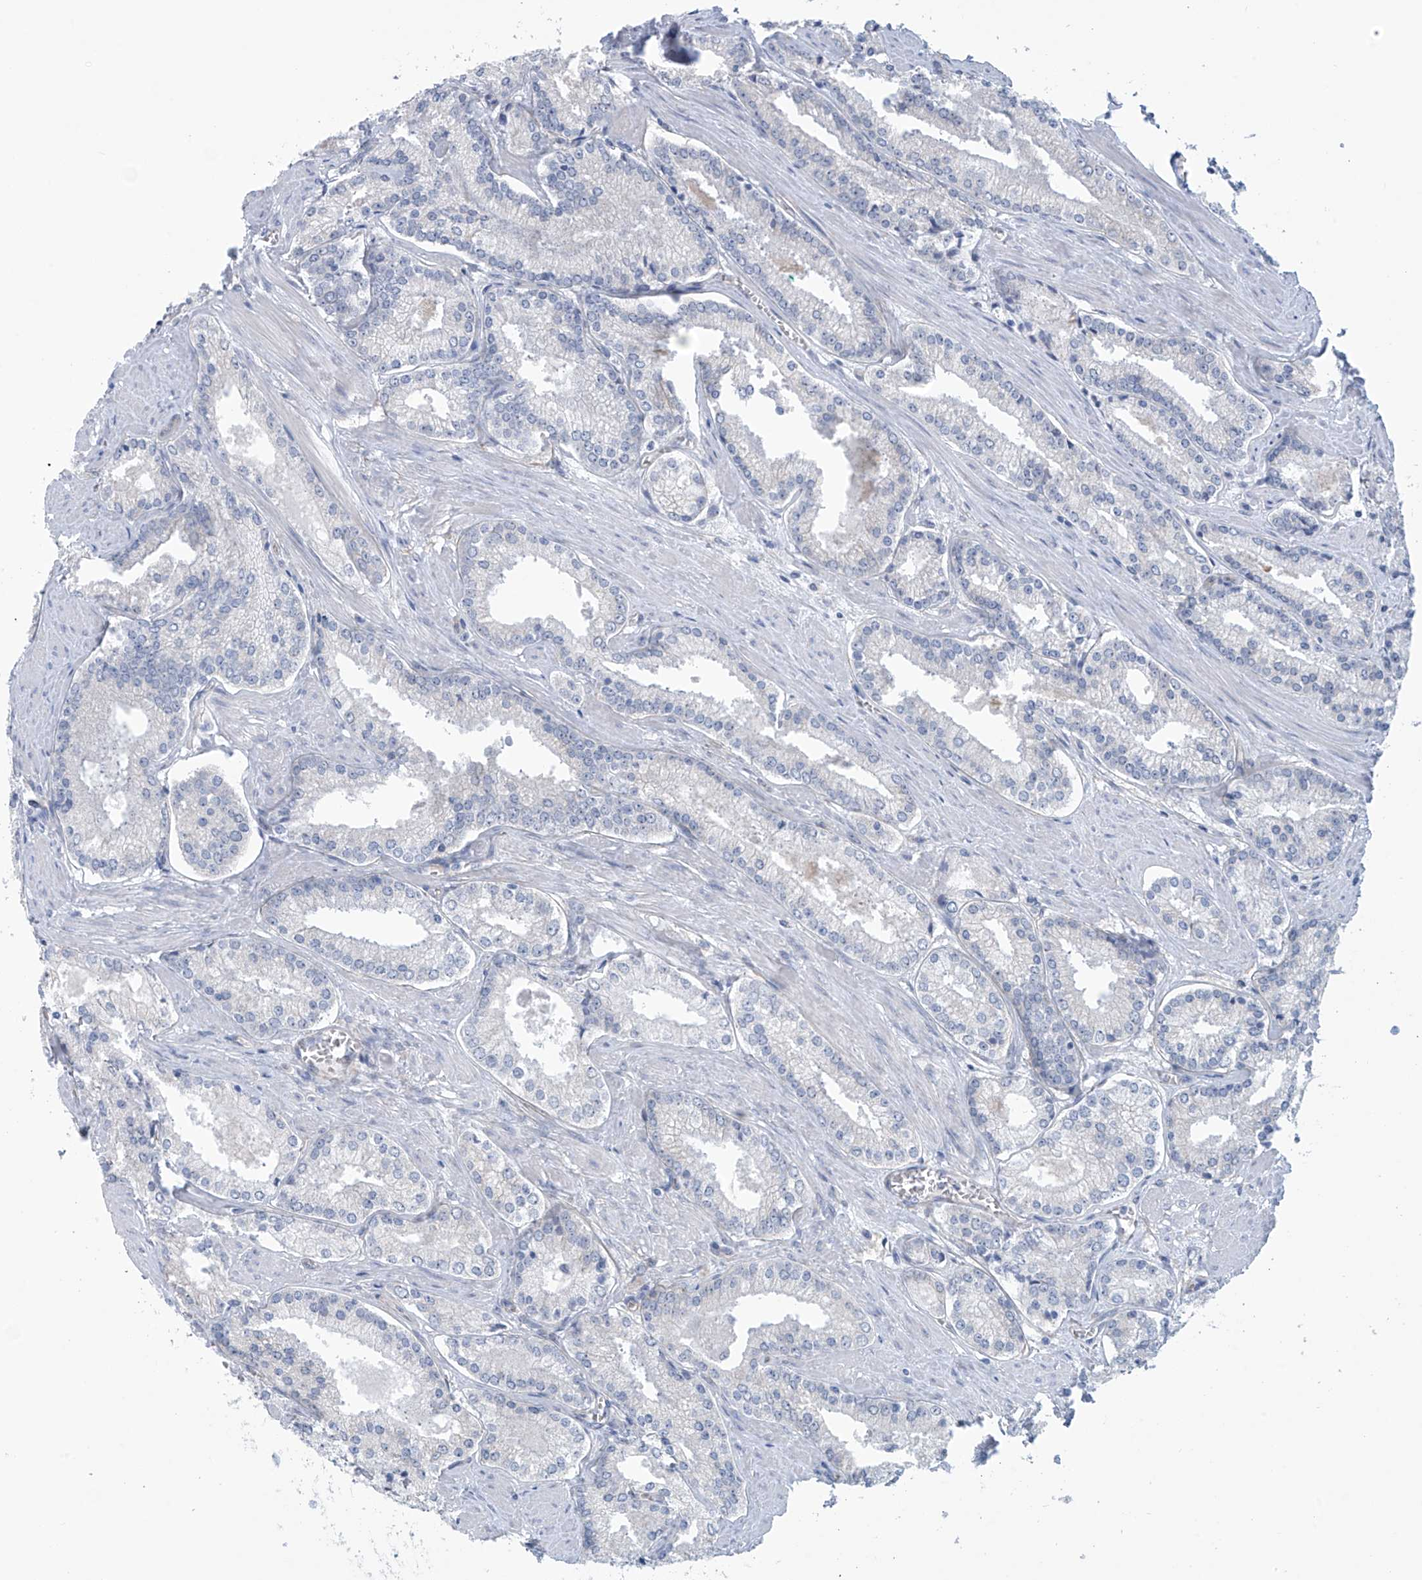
{"staining": {"intensity": "negative", "quantity": "none", "location": "none"}, "tissue": "prostate cancer", "cell_type": "Tumor cells", "image_type": "cancer", "snomed": [{"axis": "morphology", "description": "Adenocarcinoma, Low grade"}, {"axis": "topography", "description": "Prostate"}], "caption": "Immunohistochemistry (IHC) of human prostate cancer (low-grade adenocarcinoma) displays no positivity in tumor cells.", "gene": "ABHD13", "patient": {"sex": "male", "age": 54}}